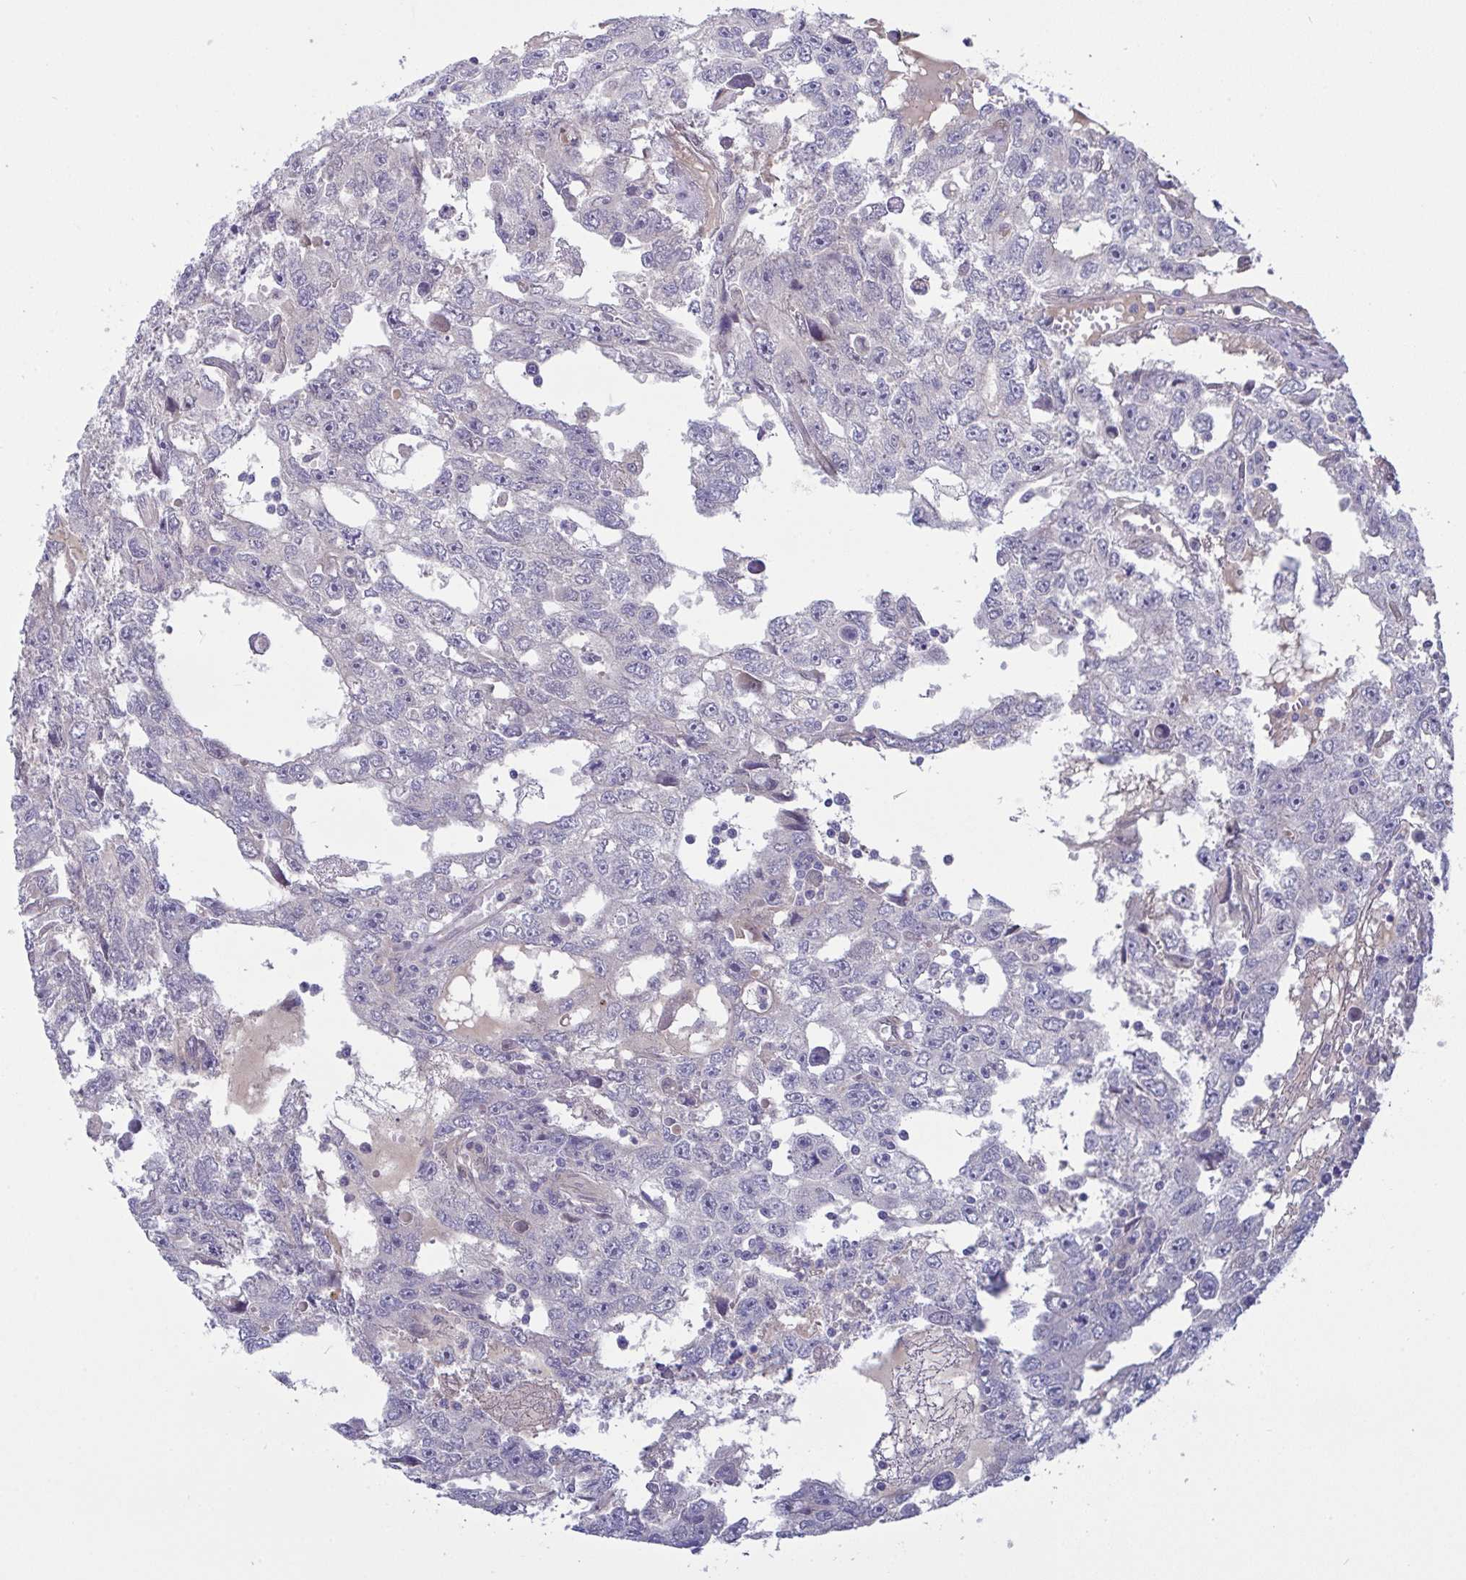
{"staining": {"intensity": "negative", "quantity": "none", "location": "none"}, "tissue": "testis cancer", "cell_type": "Tumor cells", "image_type": "cancer", "snomed": [{"axis": "morphology", "description": "Carcinoma, Embryonal, NOS"}, {"axis": "topography", "description": "Testis"}], "caption": "A high-resolution histopathology image shows IHC staining of testis cancer (embryonal carcinoma), which shows no significant positivity in tumor cells. The staining is performed using DAB brown chromogen with nuclei counter-stained in using hematoxylin.", "gene": "L3HYPDH", "patient": {"sex": "male", "age": 20}}